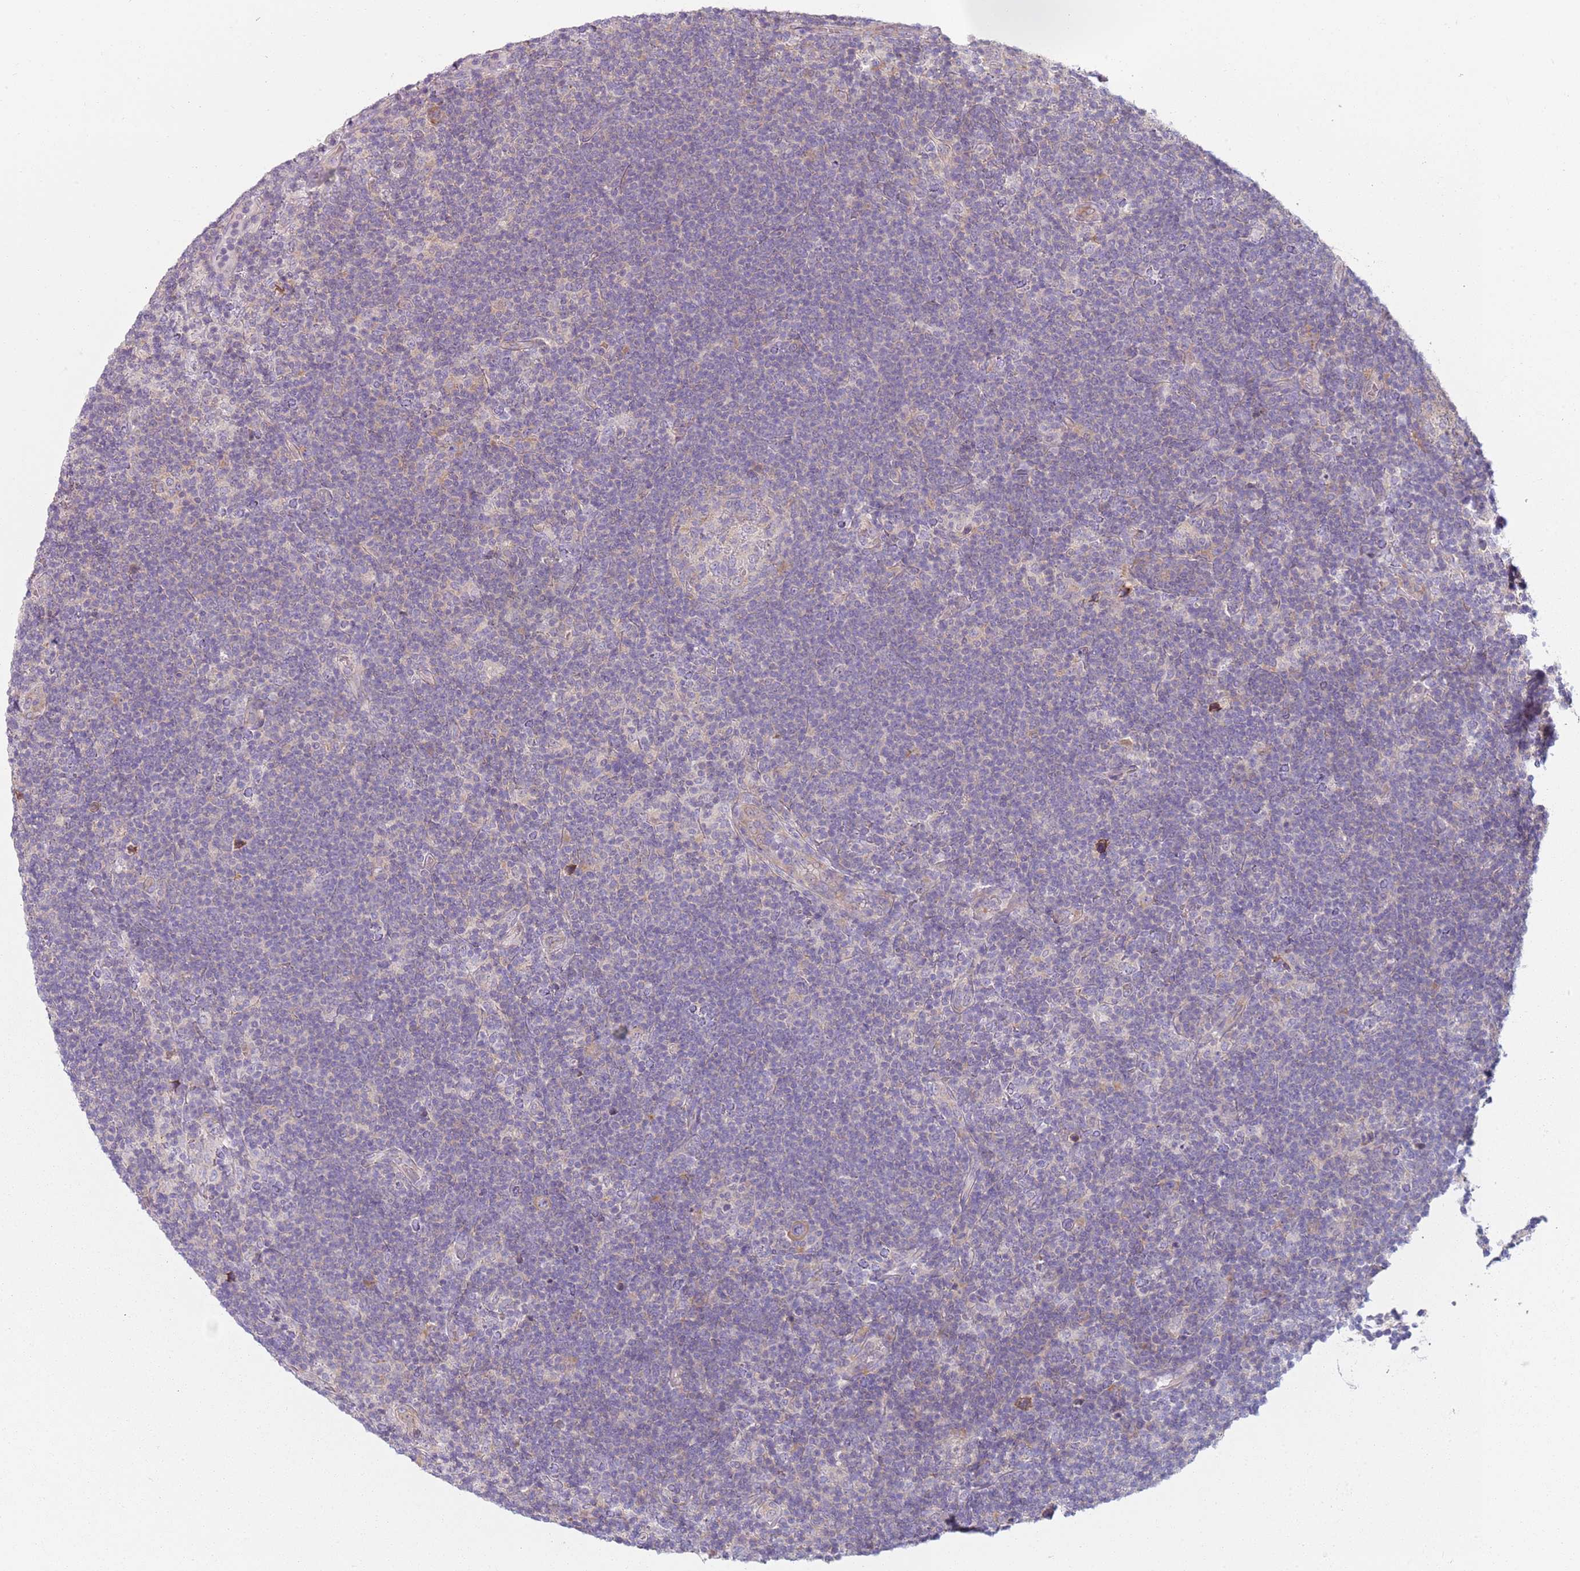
{"staining": {"intensity": "negative", "quantity": "none", "location": "none"}, "tissue": "lymphoma", "cell_type": "Tumor cells", "image_type": "cancer", "snomed": [{"axis": "morphology", "description": "Hodgkin's disease, NOS"}, {"axis": "topography", "description": "Lymph node"}], "caption": "Tumor cells show no significant protein positivity in Hodgkin's disease.", "gene": "SLC26A6", "patient": {"sex": "female", "age": 57}}